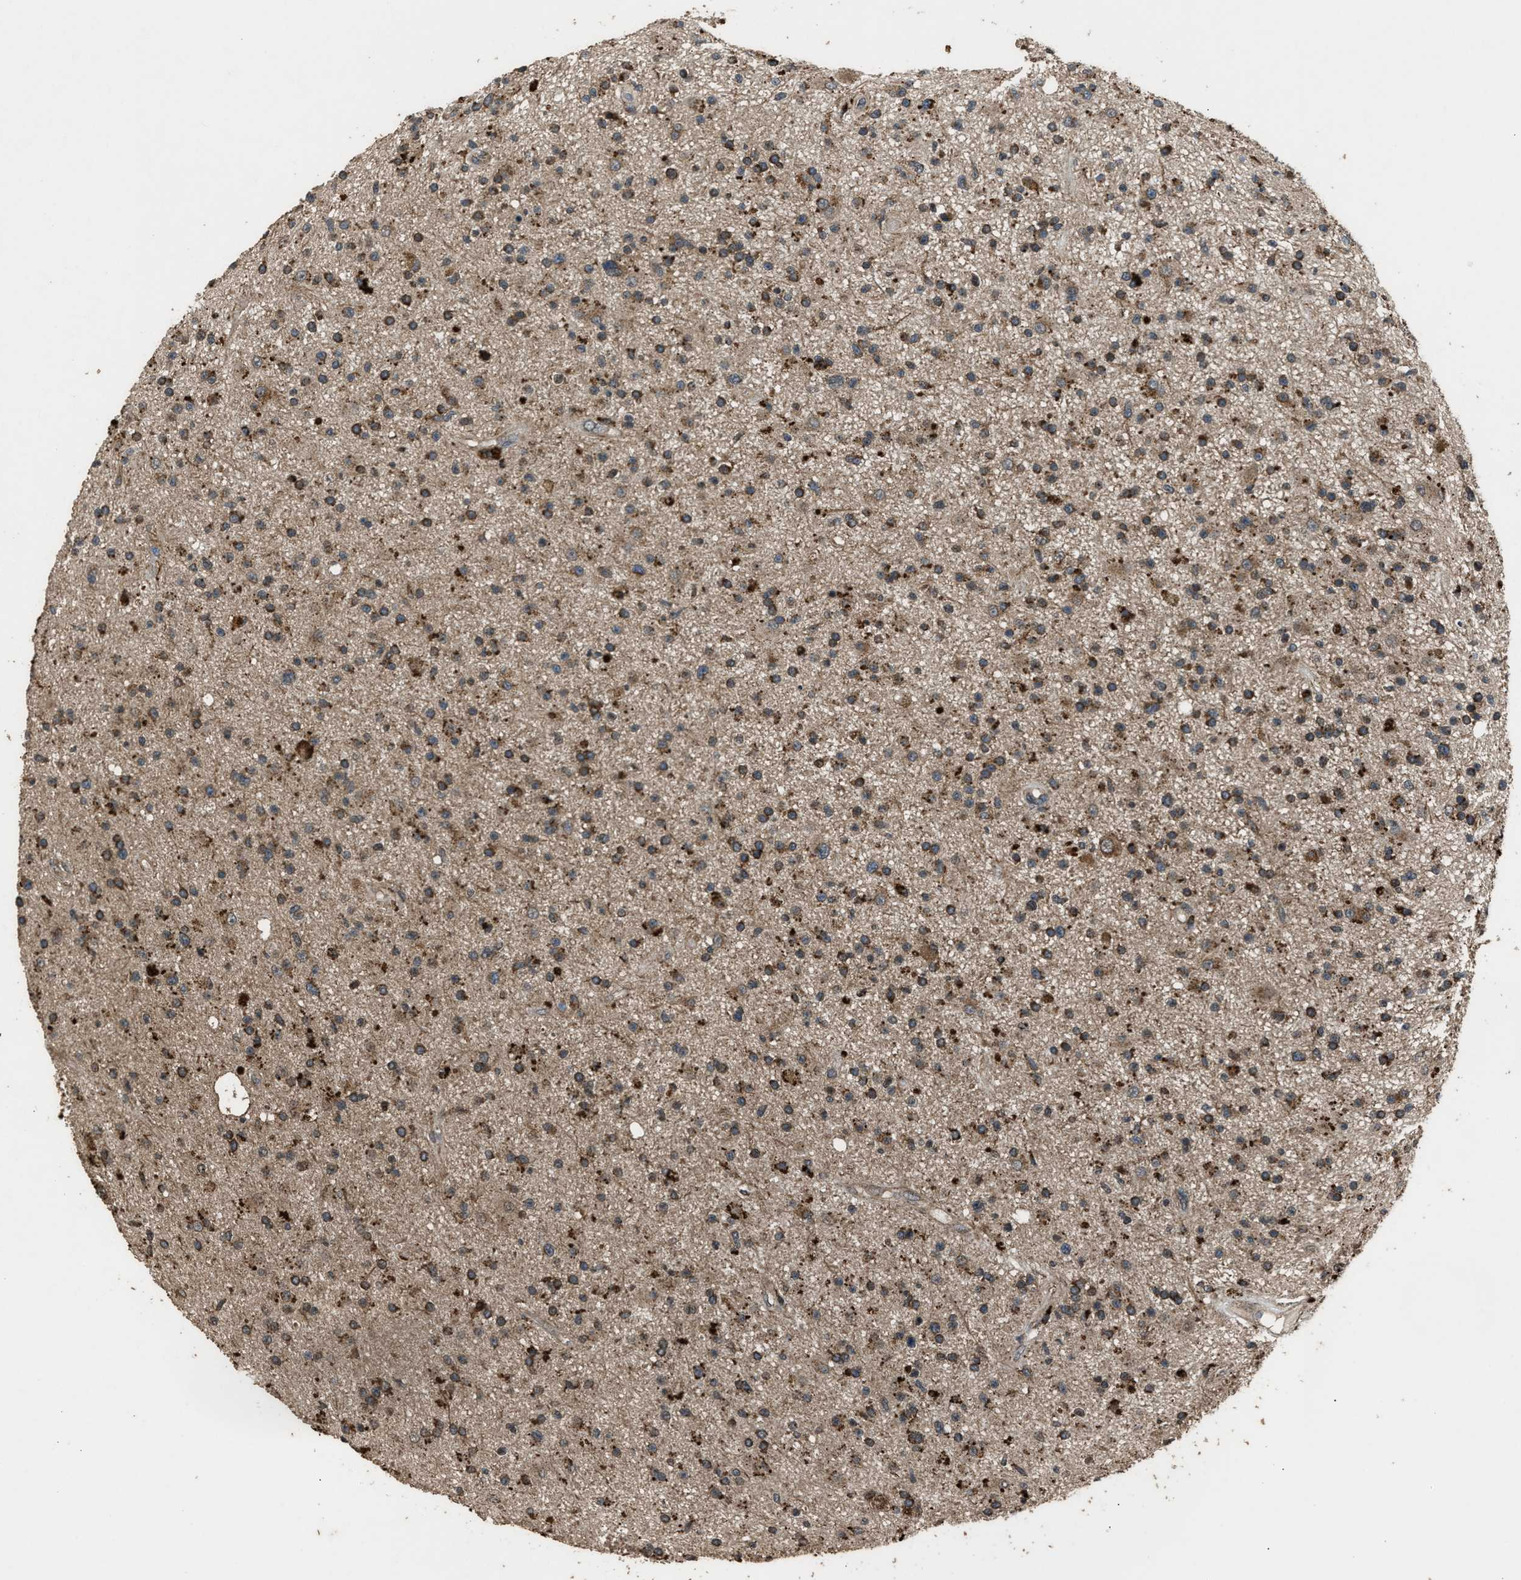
{"staining": {"intensity": "strong", "quantity": ">75%", "location": "cytoplasmic/membranous"}, "tissue": "glioma", "cell_type": "Tumor cells", "image_type": "cancer", "snomed": [{"axis": "morphology", "description": "Glioma, malignant, High grade"}, {"axis": "topography", "description": "Brain"}], "caption": "Protein staining of malignant glioma (high-grade) tissue shows strong cytoplasmic/membranous expression in about >75% of tumor cells.", "gene": "PSMD1", "patient": {"sex": "male", "age": 33}}